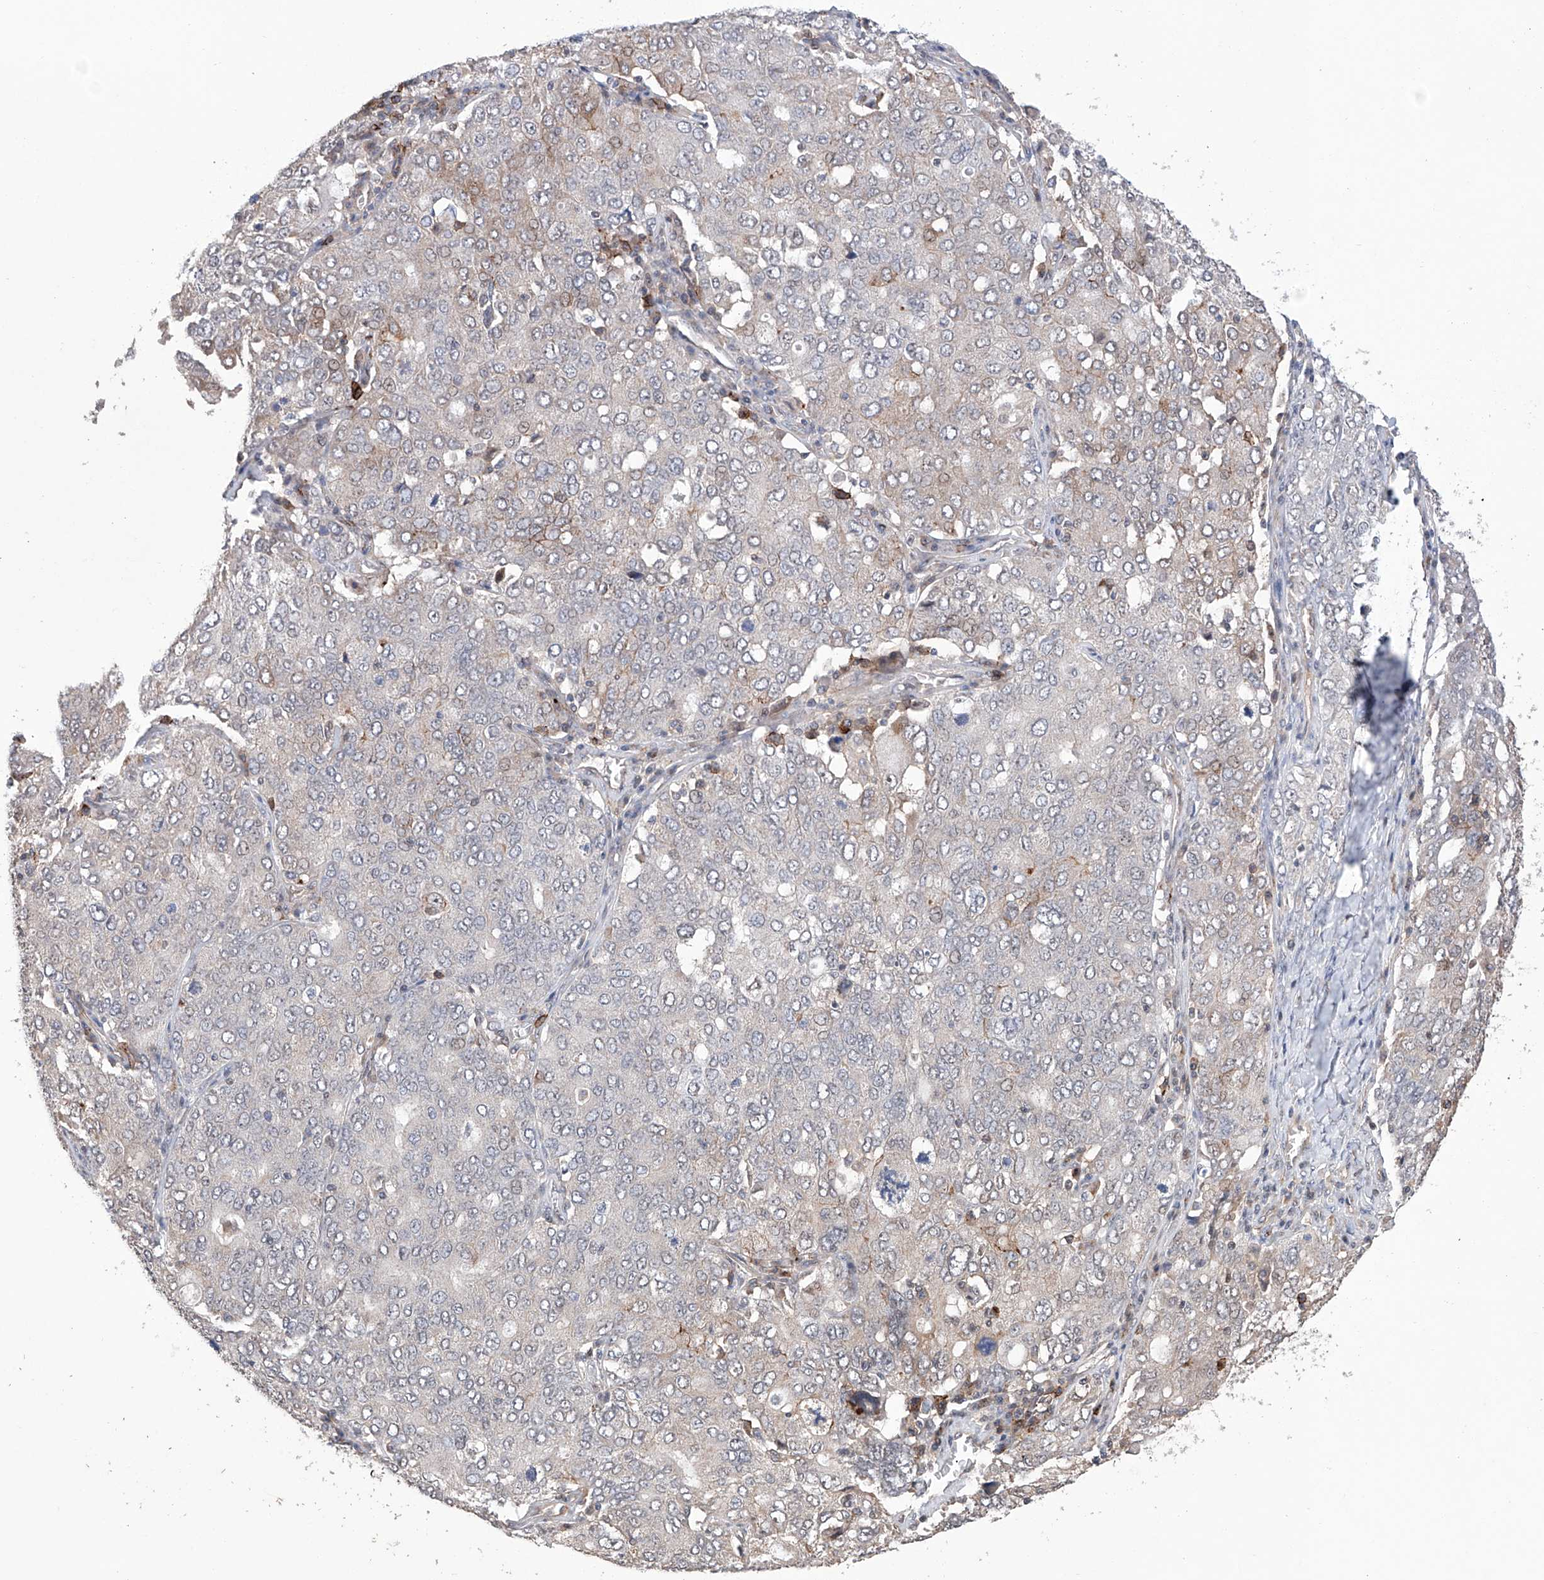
{"staining": {"intensity": "weak", "quantity": "<25%", "location": "cytoplasmic/membranous"}, "tissue": "ovarian cancer", "cell_type": "Tumor cells", "image_type": "cancer", "snomed": [{"axis": "morphology", "description": "Carcinoma, endometroid"}, {"axis": "topography", "description": "Ovary"}], "caption": "There is no significant expression in tumor cells of ovarian cancer.", "gene": "AFG1L", "patient": {"sex": "female", "age": 62}}